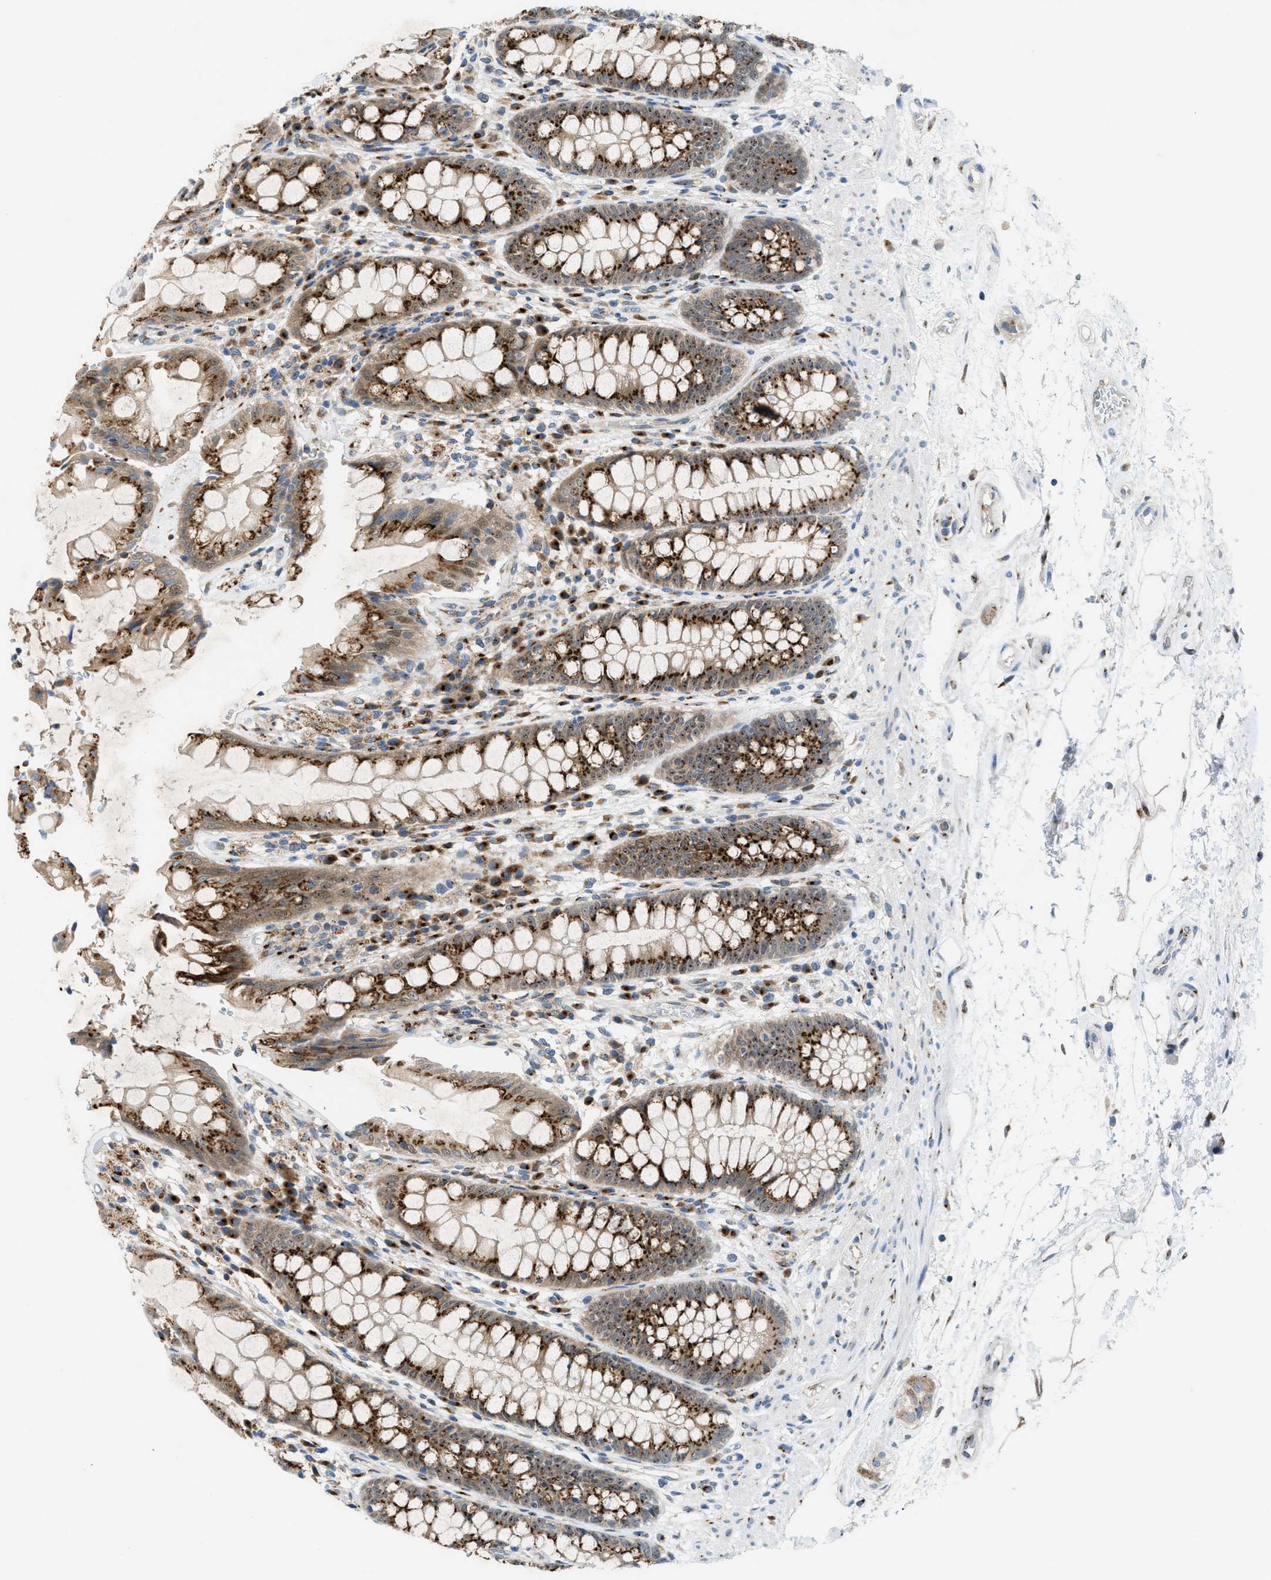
{"staining": {"intensity": "moderate", "quantity": ">75%", "location": "cytoplasmic/membranous"}, "tissue": "rectum", "cell_type": "Glandular cells", "image_type": "normal", "snomed": [{"axis": "morphology", "description": "Normal tissue, NOS"}, {"axis": "topography", "description": "Rectum"}], "caption": "Moderate cytoplasmic/membranous staining is seen in approximately >75% of glandular cells in benign rectum. (DAB = brown stain, brightfield microscopy at high magnification).", "gene": "SLC38A10", "patient": {"sex": "male", "age": 64}}